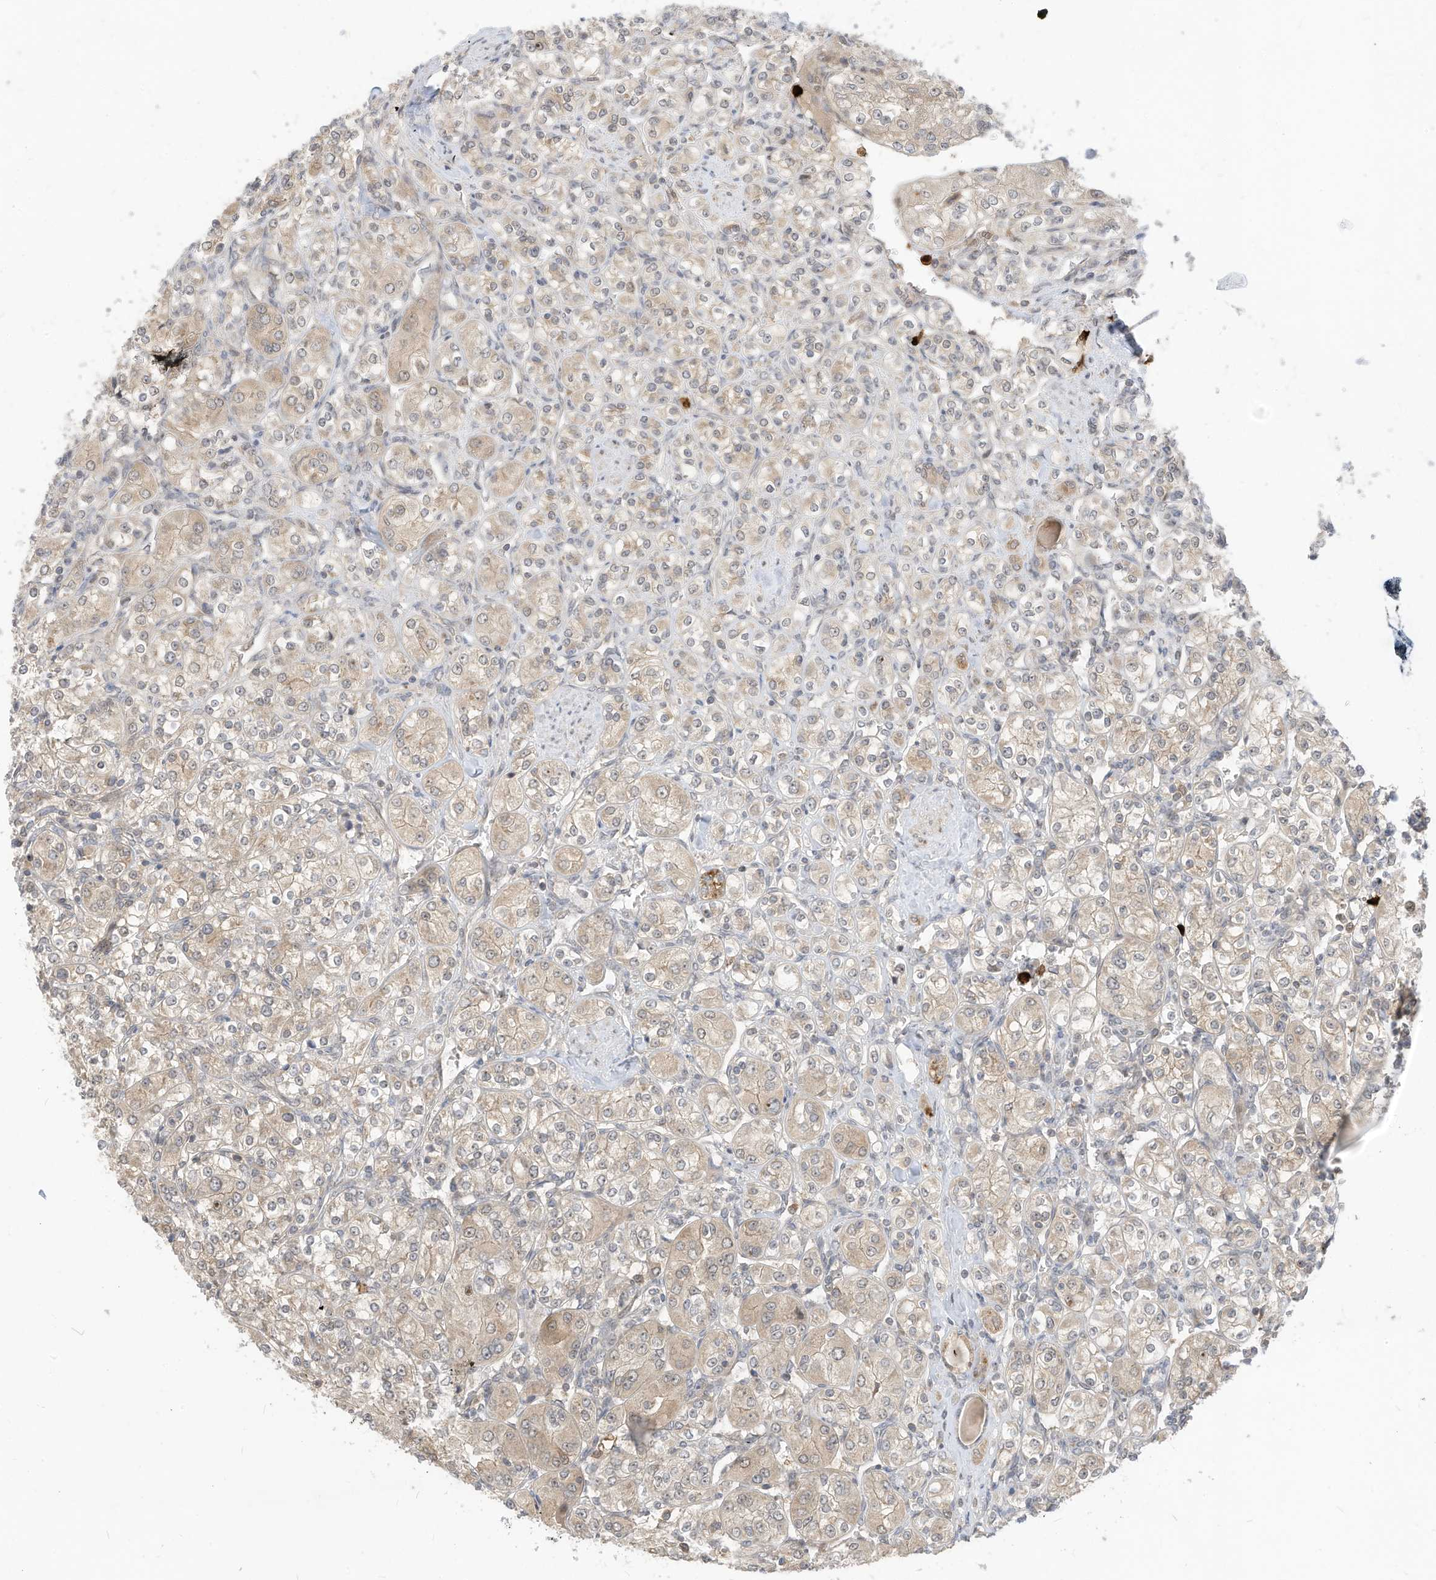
{"staining": {"intensity": "weak", "quantity": "25%-75%", "location": "cytoplasmic/membranous"}, "tissue": "renal cancer", "cell_type": "Tumor cells", "image_type": "cancer", "snomed": [{"axis": "morphology", "description": "Adenocarcinoma, NOS"}, {"axis": "topography", "description": "Kidney"}], "caption": "Renal cancer (adenocarcinoma) tissue exhibits weak cytoplasmic/membranous positivity in approximately 25%-75% of tumor cells", "gene": "CNKSR1", "patient": {"sex": "male", "age": 77}}